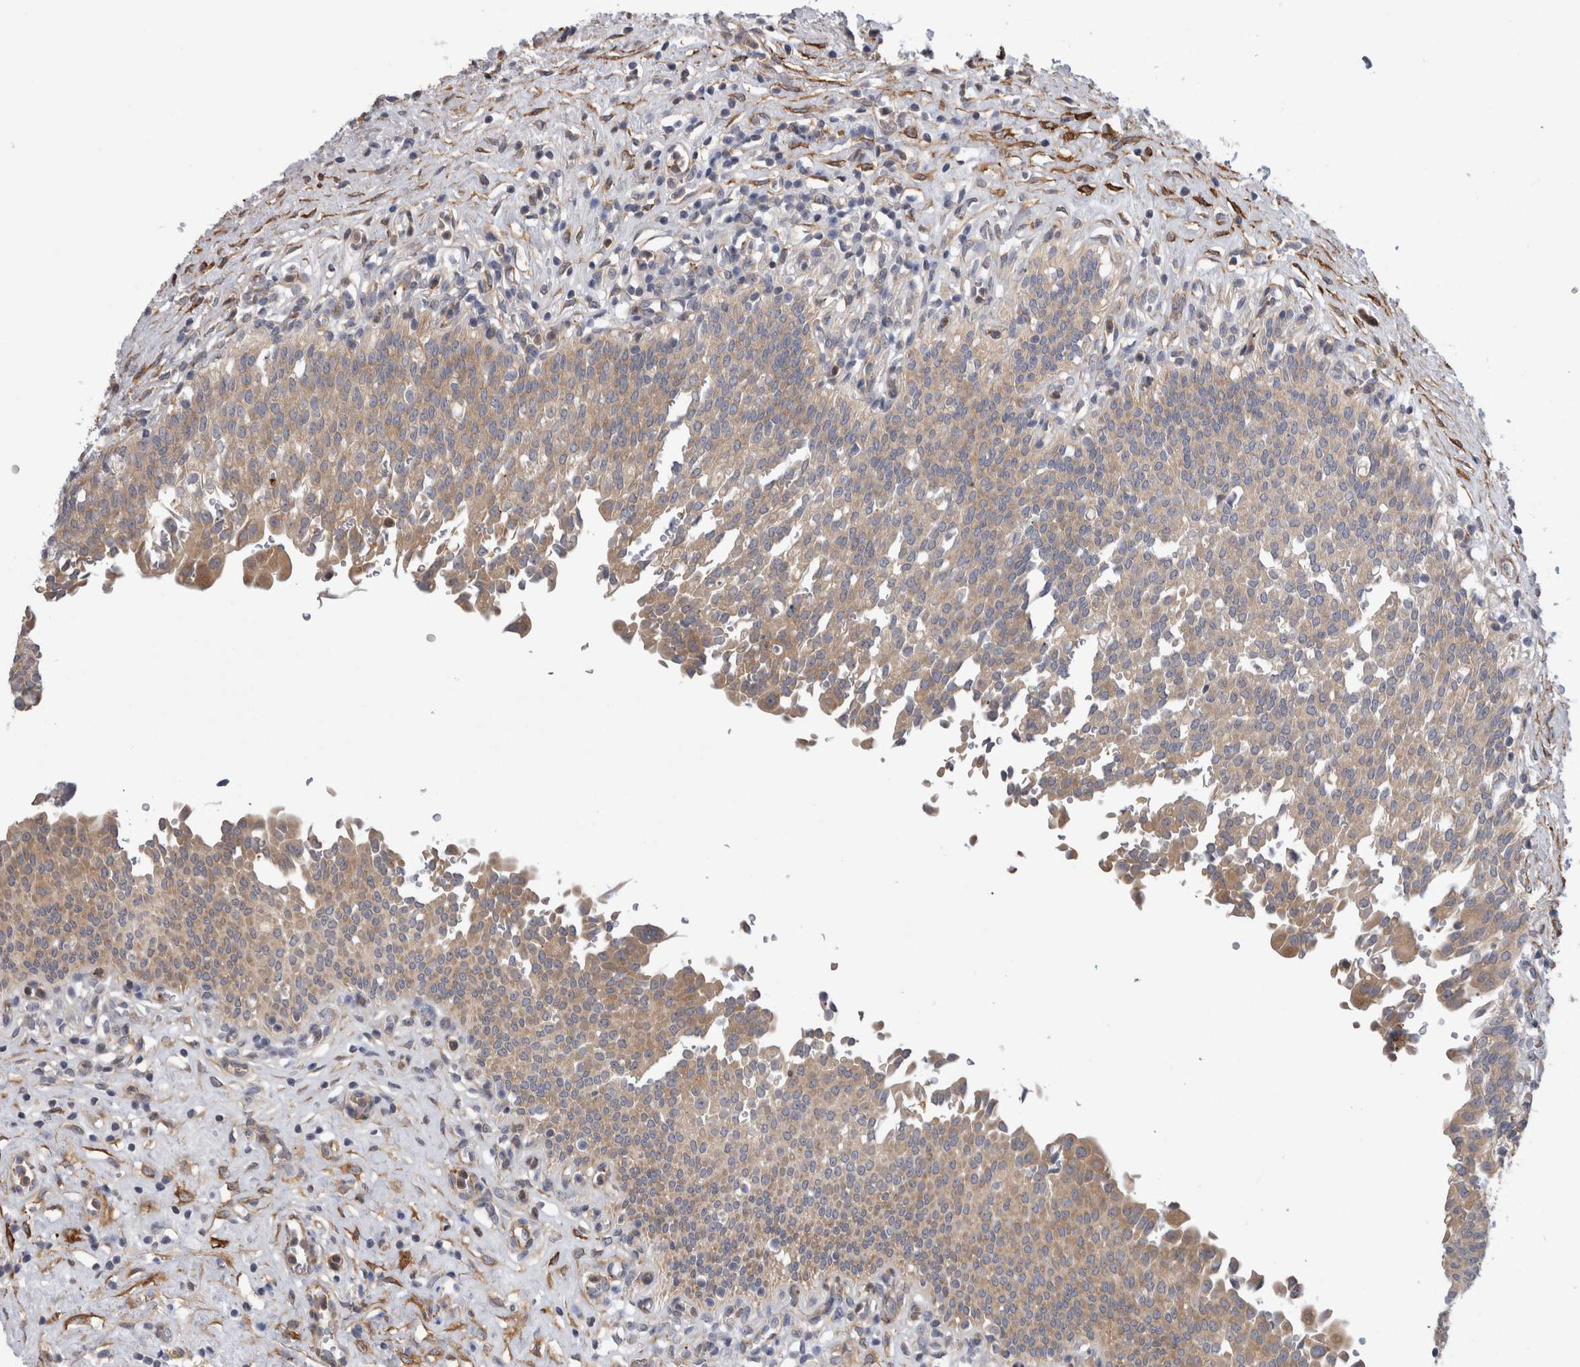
{"staining": {"intensity": "moderate", "quantity": "25%-75%", "location": "cytoplasmic/membranous"}, "tissue": "urinary bladder", "cell_type": "Urothelial cells", "image_type": "normal", "snomed": [{"axis": "morphology", "description": "Urothelial carcinoma, High grade"}, {"axis": "topography", "description": "Urinary bladder"}], "caption": "IHC histopathology image of benign urinary bladder: human urinary bladder stained using immunohistochemistry (IHC) displays medium levels of moderate protein expression localized specifically in the cytoplasmic/membranous of urothelial cells, appearing as a cytoplasmic/membranous brown color.", "gene": "EPRS1", "patient": {"sex": "male", "age": 46}}